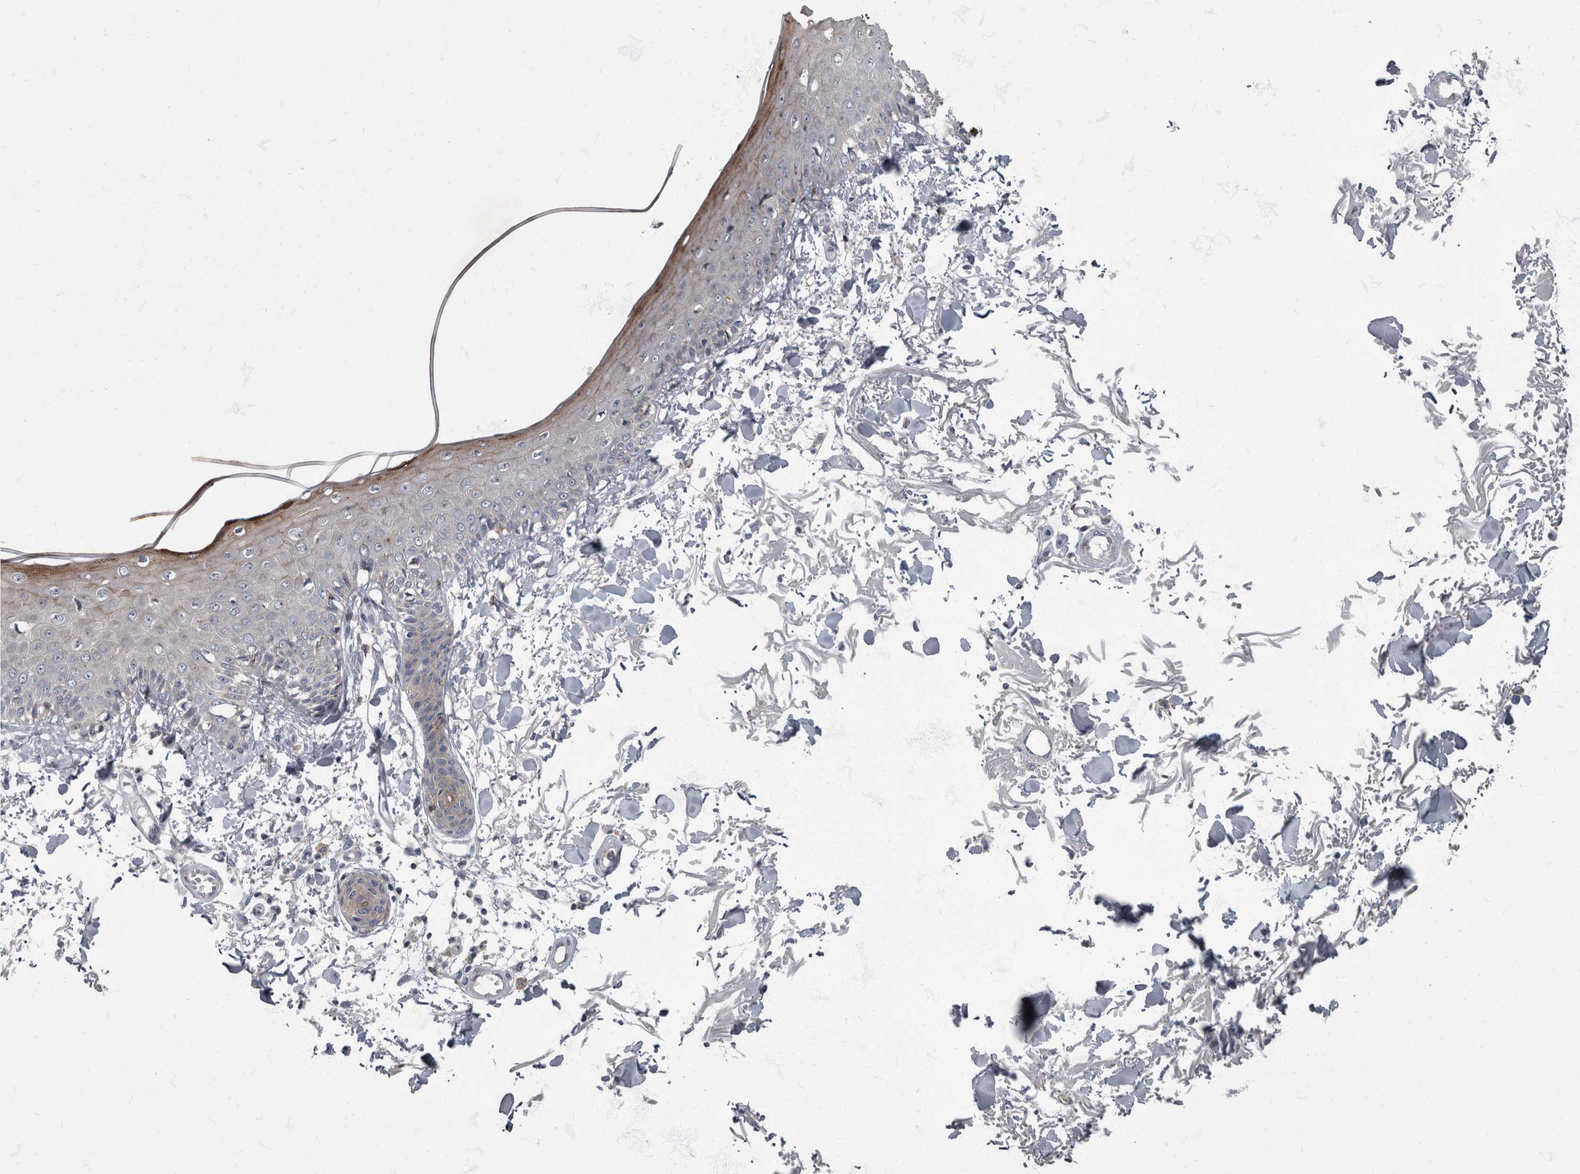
{"staining": {"intensity": "negative", "quantity": "none", "location": "none"}, "tissue": "skin", "cell_type": "Fibroblasts", "image_type": "normal", "snomed": [{"axis": "morphology", "description": "Normal tissue, NOS"}, {"axis": "morphology", "description": "Squamous cell carcinoma, NOS"}, {"axis": "topography", "description": "Skin"}, {"axis": "topography", "description": "Peripheral nerve tissue"}], "caption": "Immunohistochemistry (IHC) photomicrograph of benign skin: skin stained with DAB displays no significant protein positivity in fibroblasts. (DAB immunohistochemistry (IHC) visualized using brightfield microscopy, high magnification).", "gene": "CDC42BPG", "patient": {"sex": "male", "age": 83}}